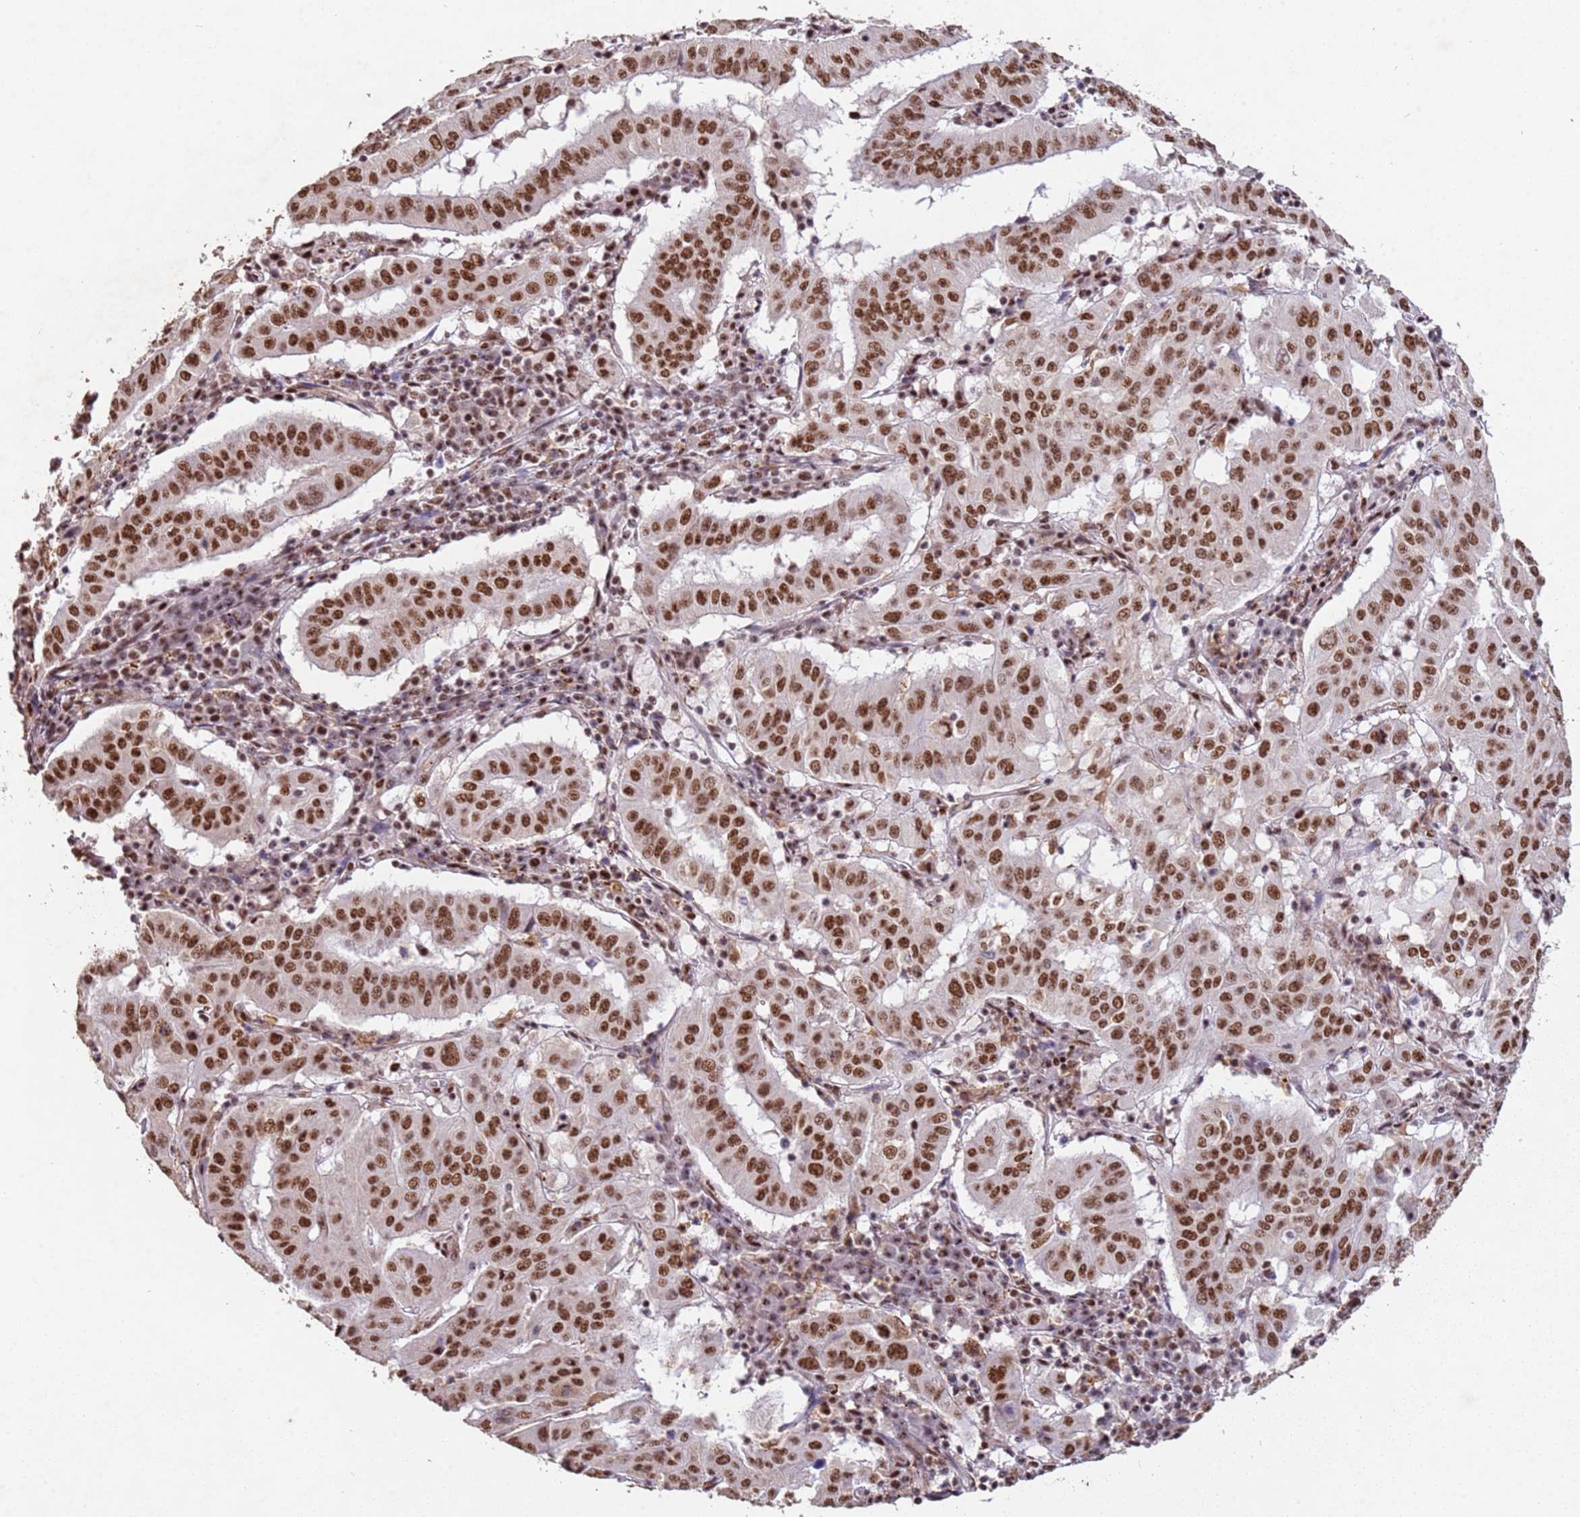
{"staining": {"intensity": "moderate", "quantity": ">75%", "location": "nuclear"}, "tissue": "pancreatic cancer", "cell_type": "Tumor cells", "image_type": "cancer", "snomed": [{"axis": "morphology", "description": "Adenocarcinoma, NOS"}, {"axis": "topography", "description": "Pancreas"}], "caption": "The immunohistochemical stain shows moderate nuclear staining in tumor cells of pancreatic adenocarcinoma tissue.", "gene": "ESF1", "patient": {"sex": "male", "age": 63}}